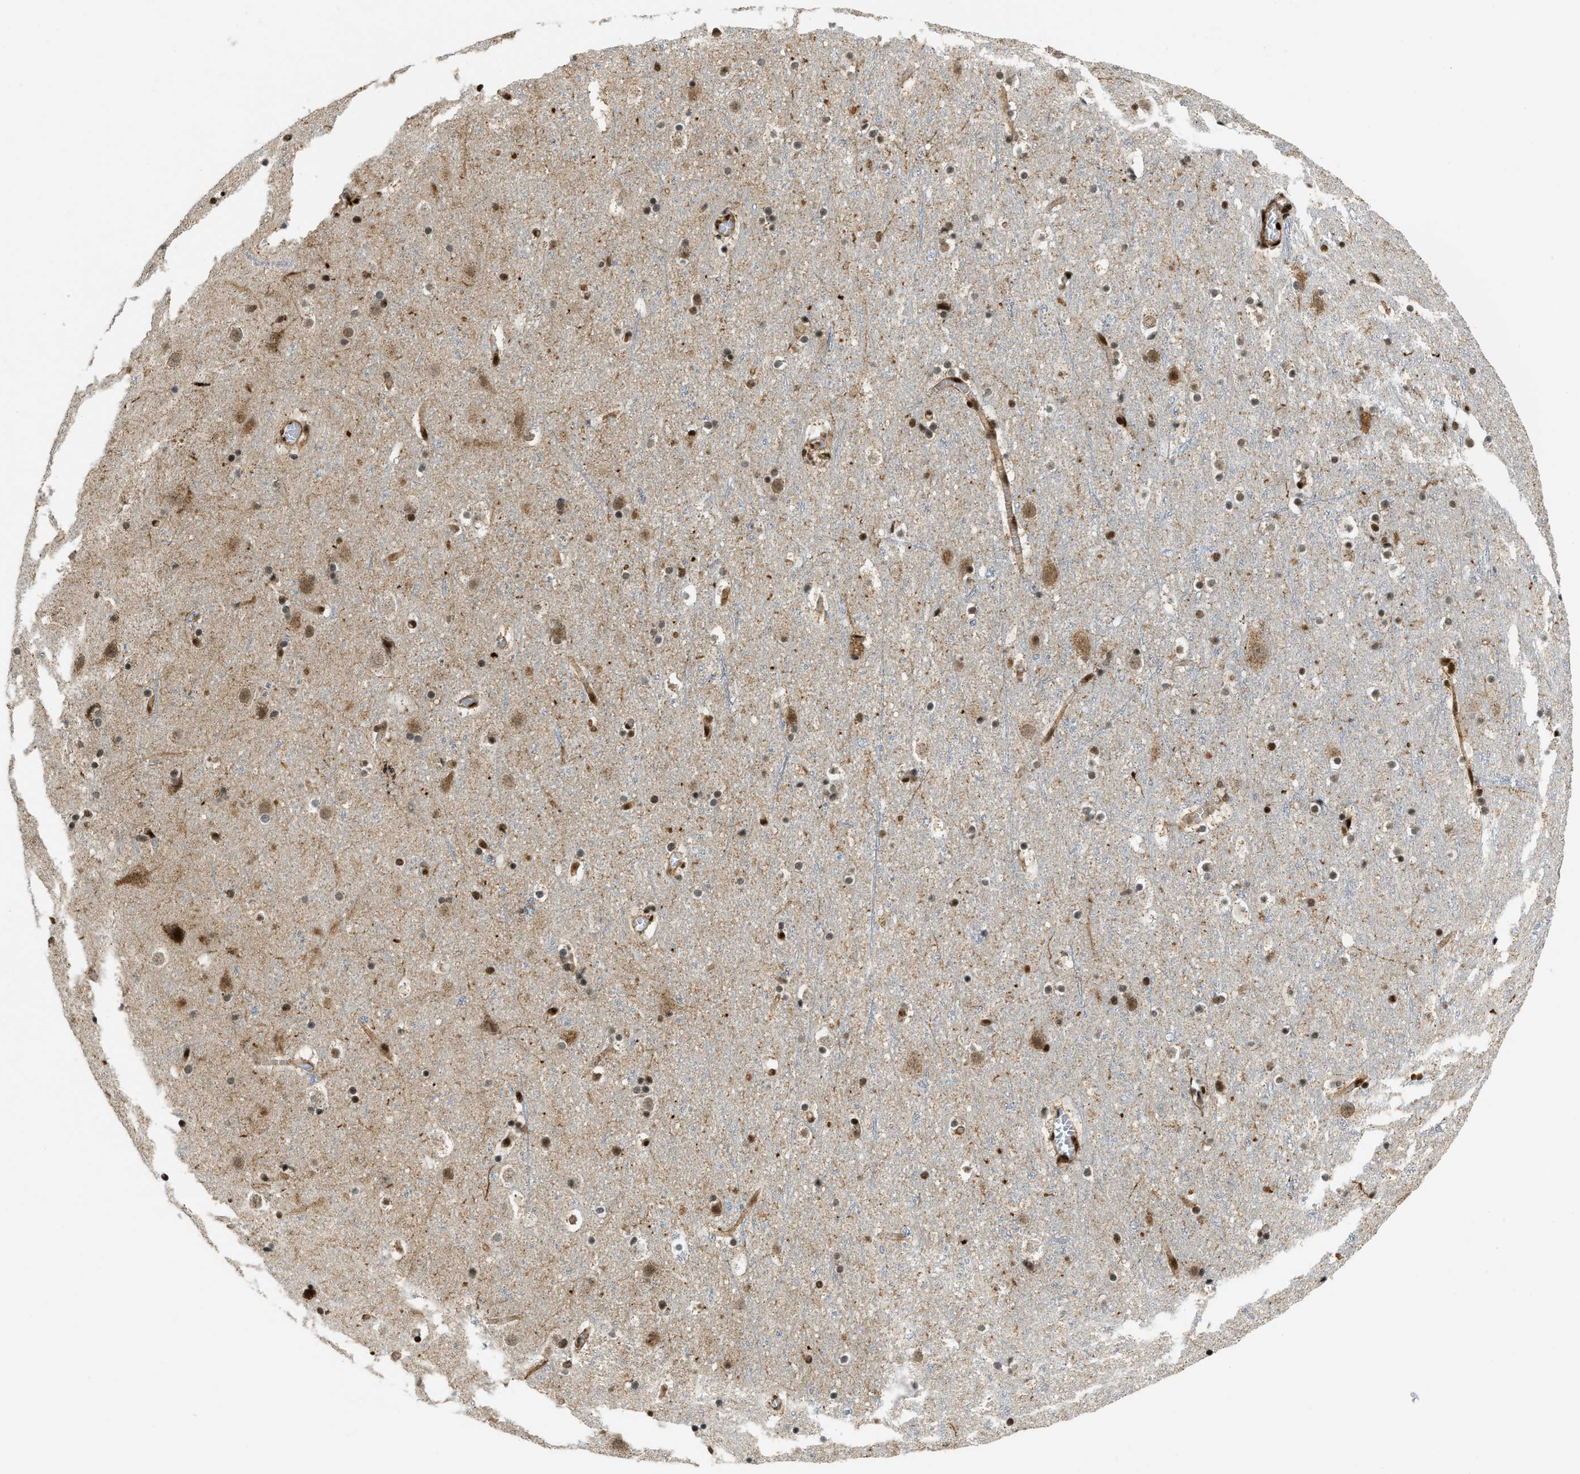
{"staining": {"intensity": "strong", "quantity": ">75%", "location": "nuclear"}, "tissue": "cerebral cortex", "cell_type": "Endothelial cells", "image_type": "normal", "snomed": [{"axis": "morphology", "description": "Normal tissue, NOS"}, {"axis": "topography", "description": "Cerebral cortex"}], "caption": "A histopathology image of cerebral cortex stained for a protein shows strong nuclear brown staining in endothelial cells. The protein of interest is shown in brown color, while the nuclei are stained blue.", "gene": "GABPB1", "patient": {"sex": "male", "age": 45}}